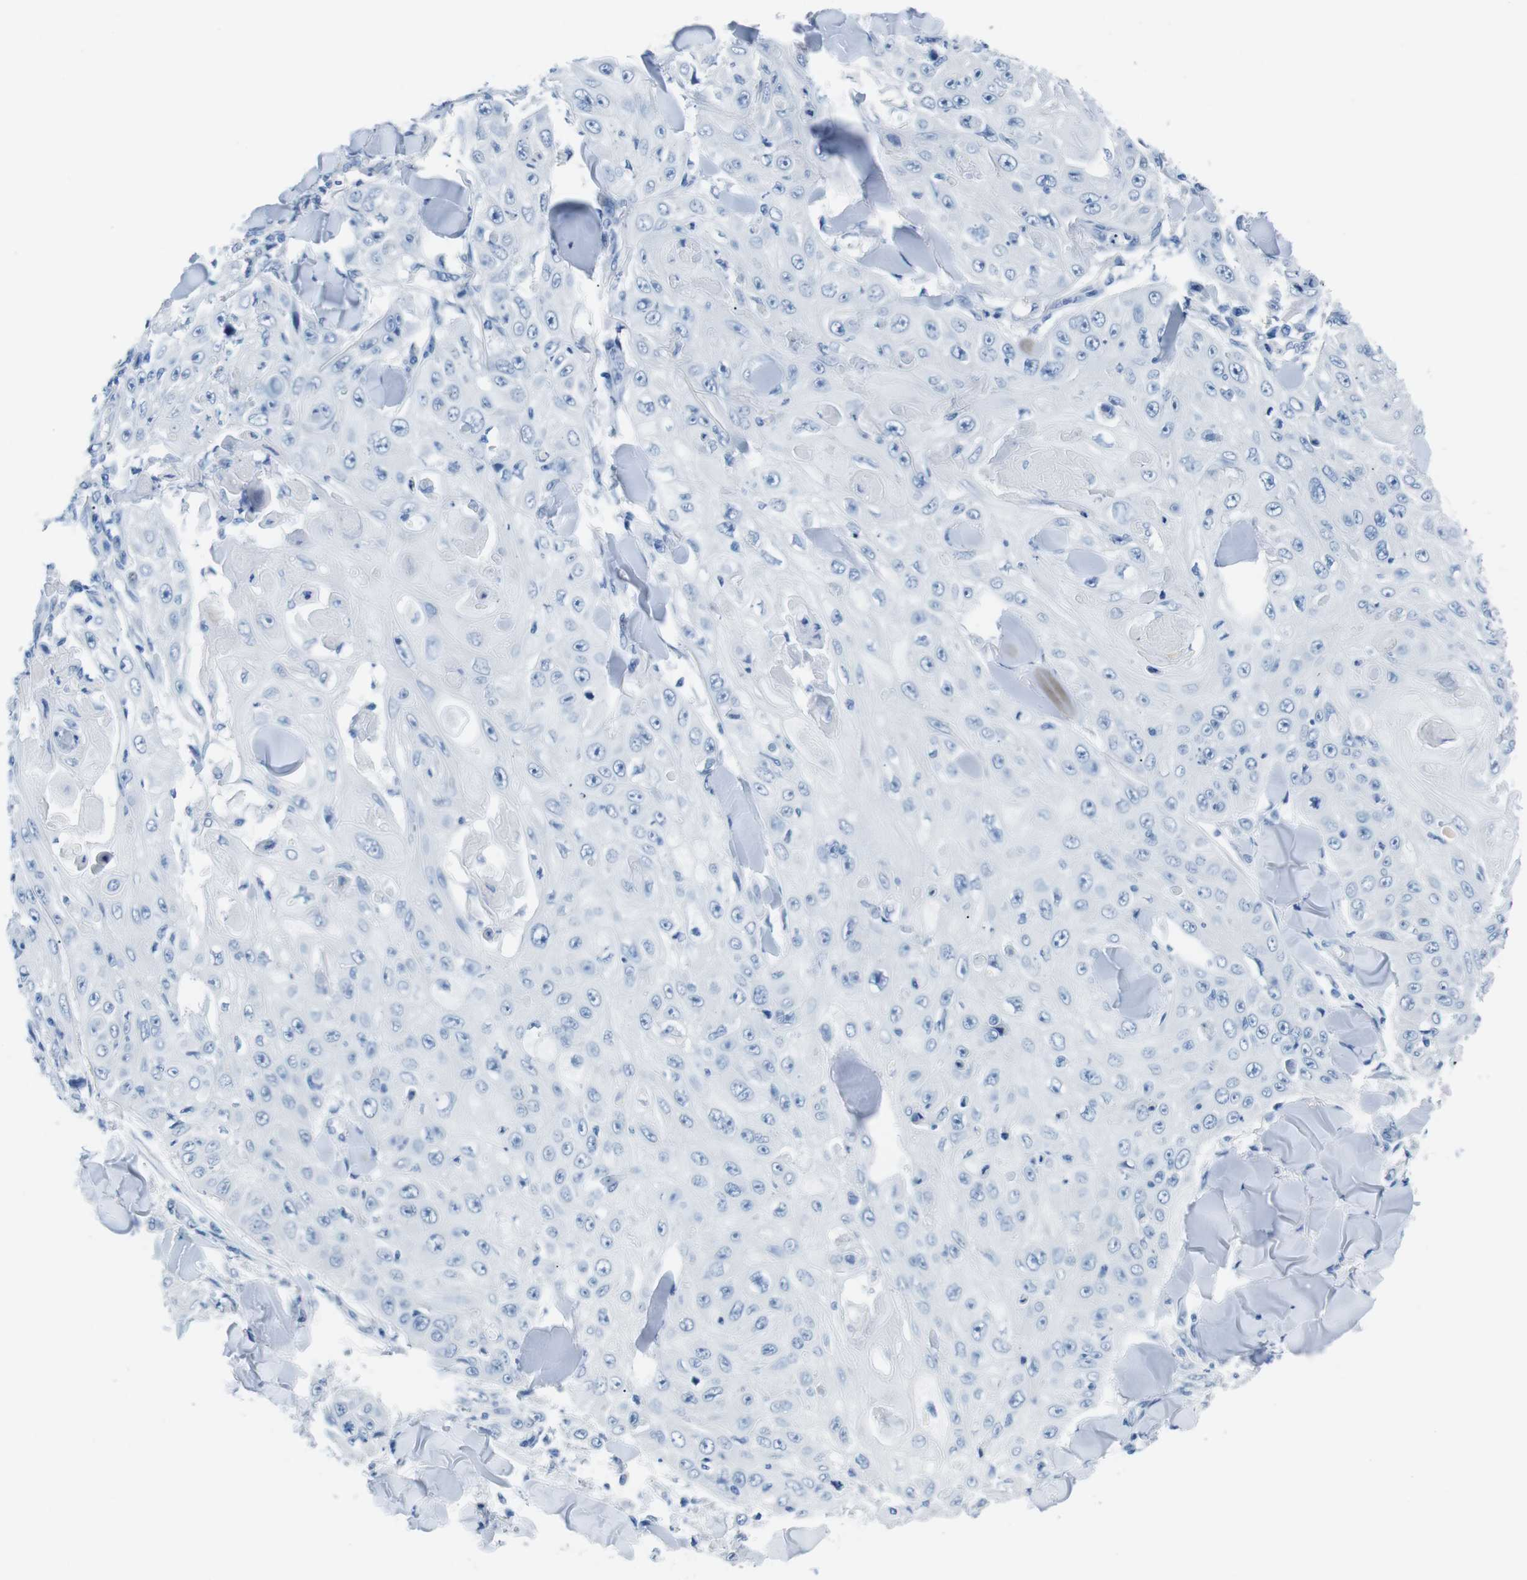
{"staining": {"intensity": "negative", "quantity": "none", "location": "none"}, "tissue": "skin cancer", "cell_type": "Tumor cells", "image_type": "cancer", "snomed": [{"axis": "morphology", "description": "Squamous cell carcinoma, NOS"}, {"axis": "topography", "description": "Skin"}], "caption": "Skin squamous cell carcinoma stained for a protein using immunohistochemistry (IHC) shows no positivity tumor cells.", "gene": "MUC2", "patient": {"sex": "male", "age": 86}}